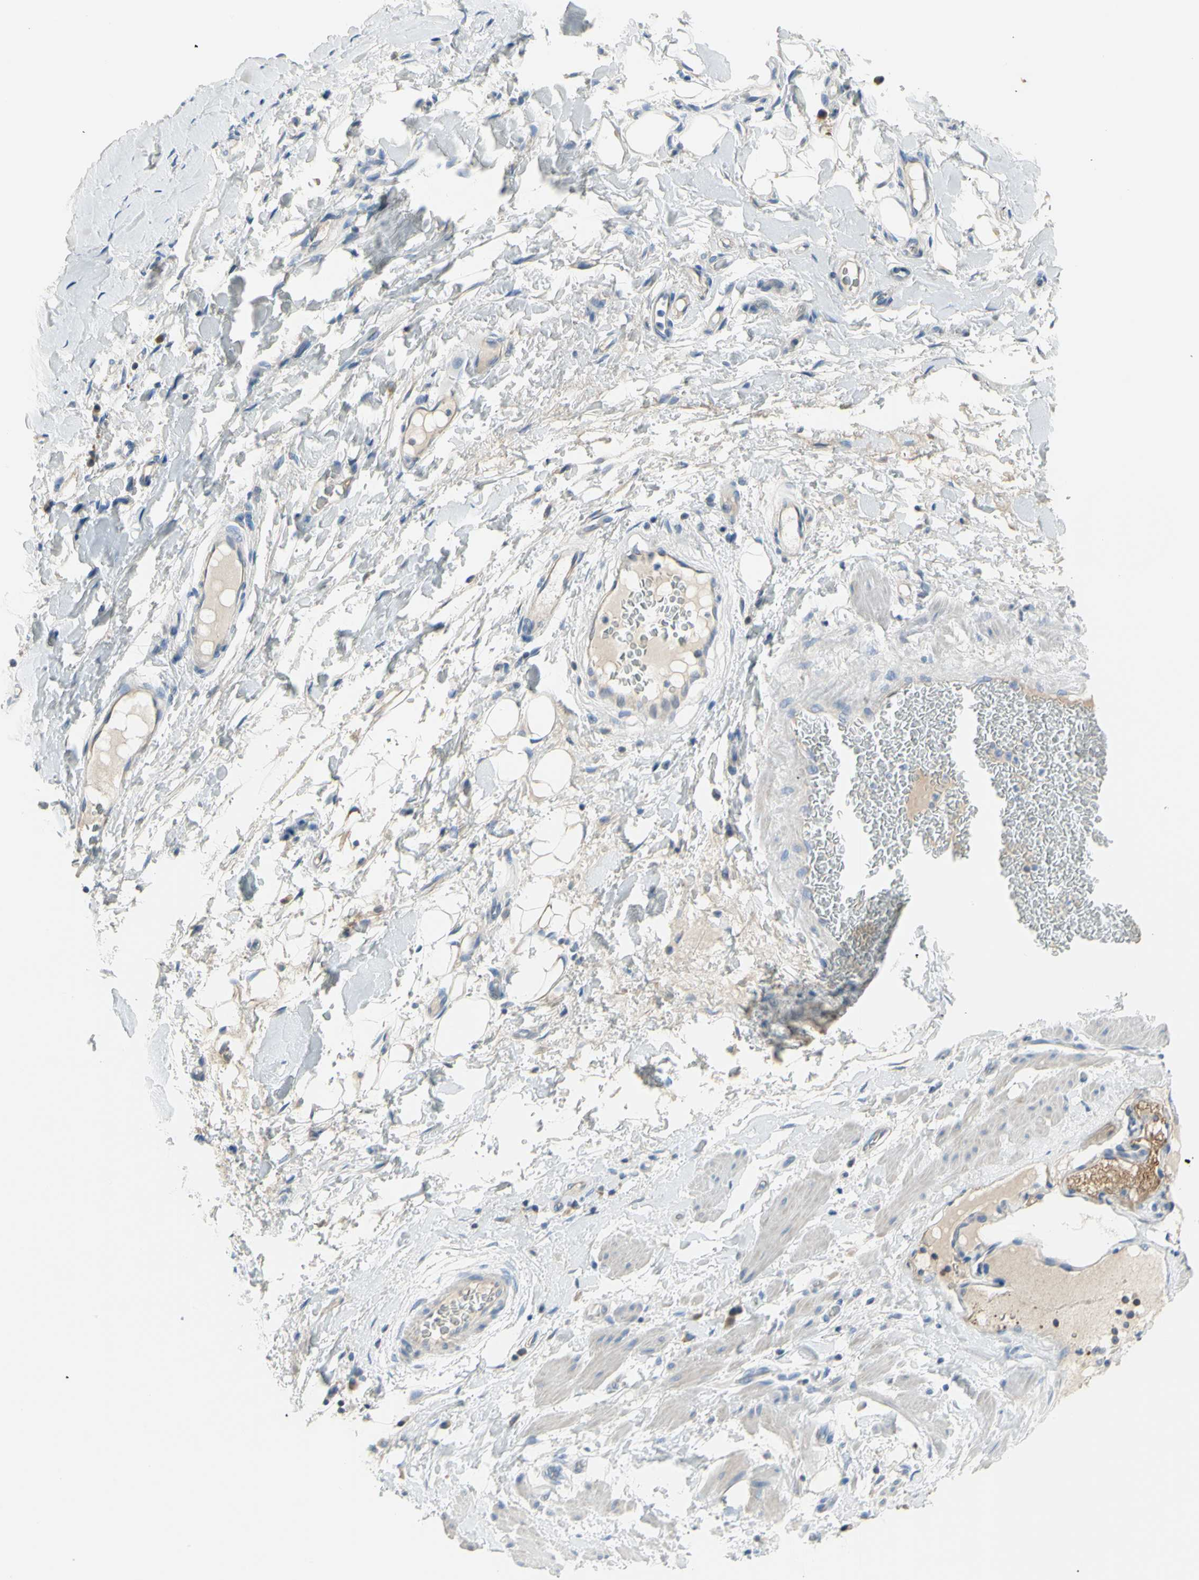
{"staining": {"intensity": "negative", "quantity": "none", "location": "none"}, "tissue": "adipose tissue", "cell_type": "Adipocytes", "image_type": "normal", "snomed": [{"axis": "morphology", "description": "Normal tissue, NOS"}, {"axis": "morphology", "description": "Adenocarcinoma, NOS"}, {"axis": "topography", "description": "Esophagus"}], "caption": "IHC histopathology image of normal adipose tissue stained for a protein (brown), which shows no expression in adipocytes.", "gene": "MUC1", "patient": {"sex": "male", "age": 62}}